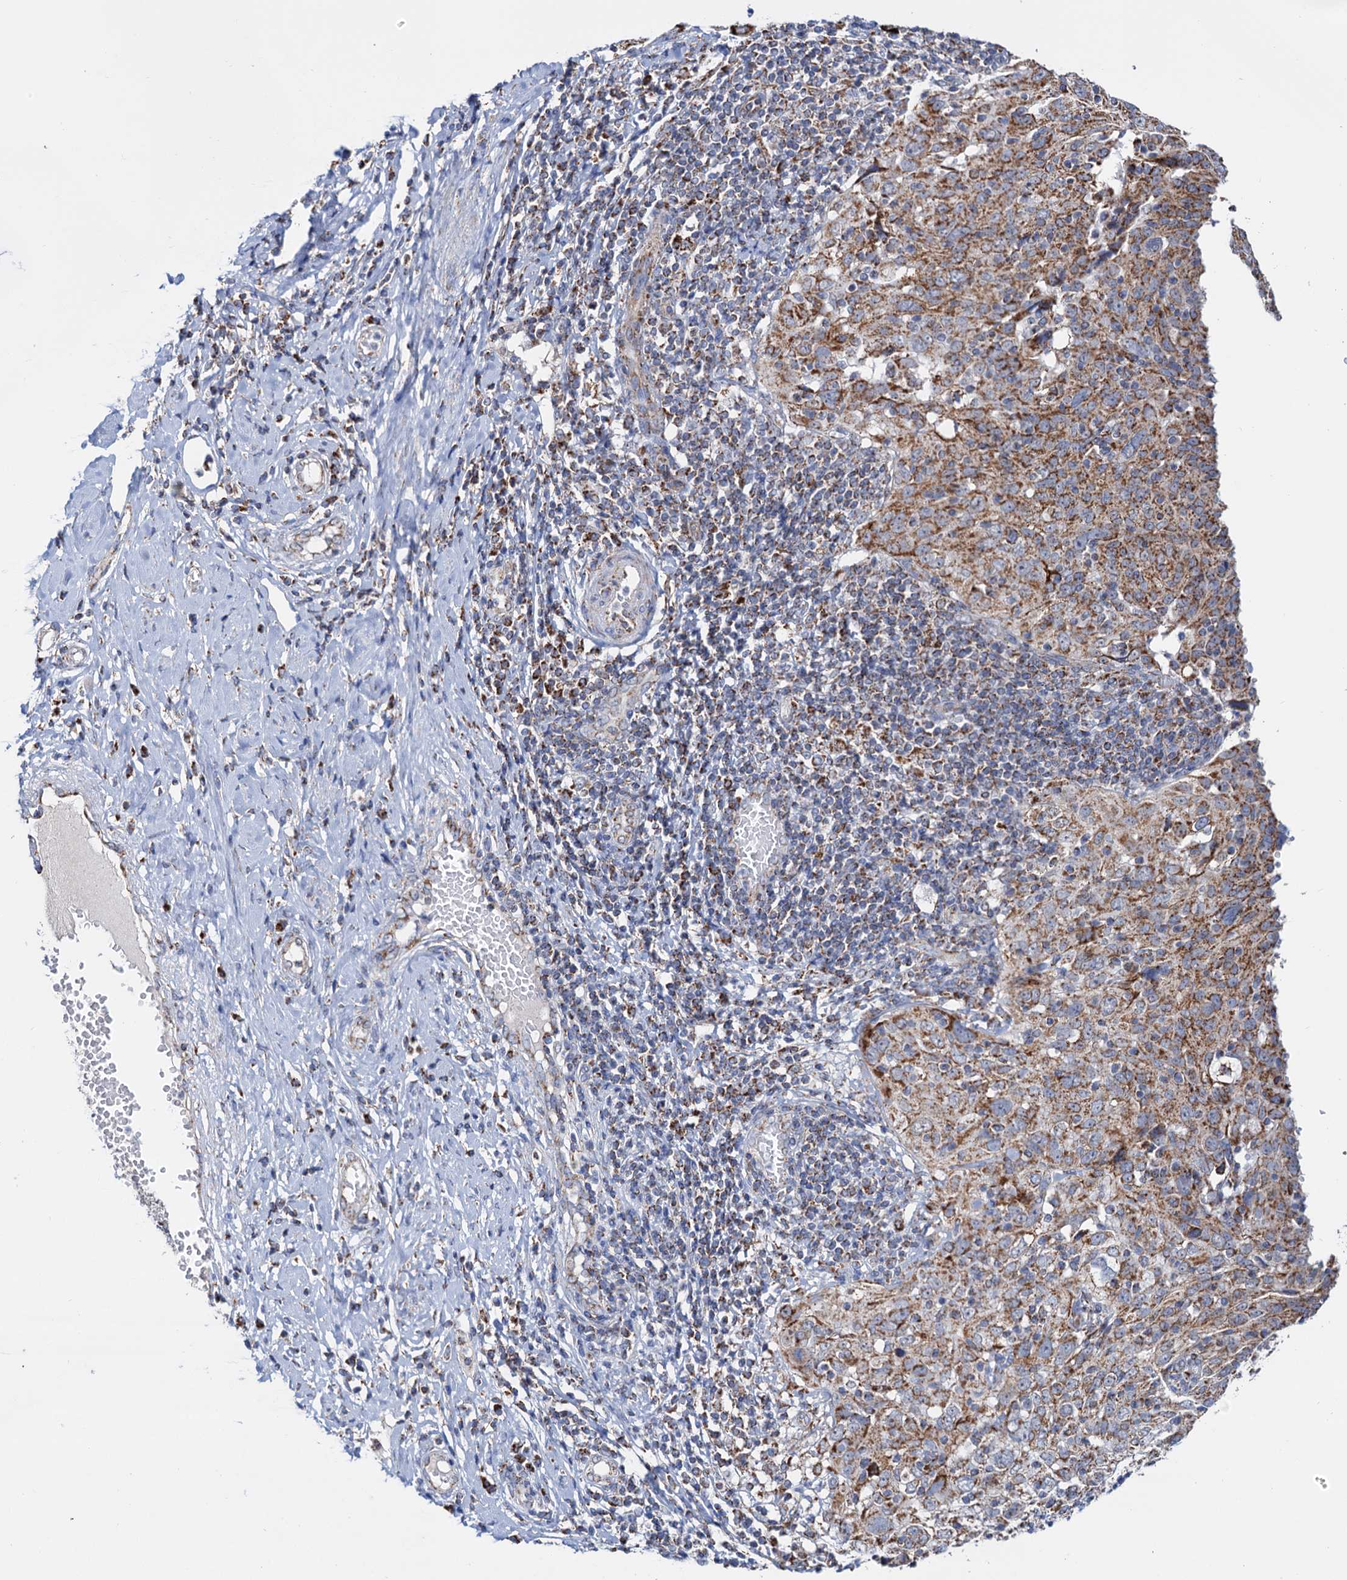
{"staining": {"intensity": "moderate", "quantity": ">75%", "location": "cytoplasmic/membranous"}, "tissue": "cervical cancer", "cell_type": "Tumor cells", "image_type": "cancer", "snomed": [{"axis": "morphology", "description": "Squamous cell carcinoma, NOS"}, {"axis": "topography", "description": "Cervix"}], "caption": "This histopathology image shows immunohistochemistry (IHC) staining of cervical cancer, with medium moderate cytoplasmic/membranous staining in about >75% of tumor cells.", "gene": "C2CD3", "patient": {"sex": "female", "age": 31}}